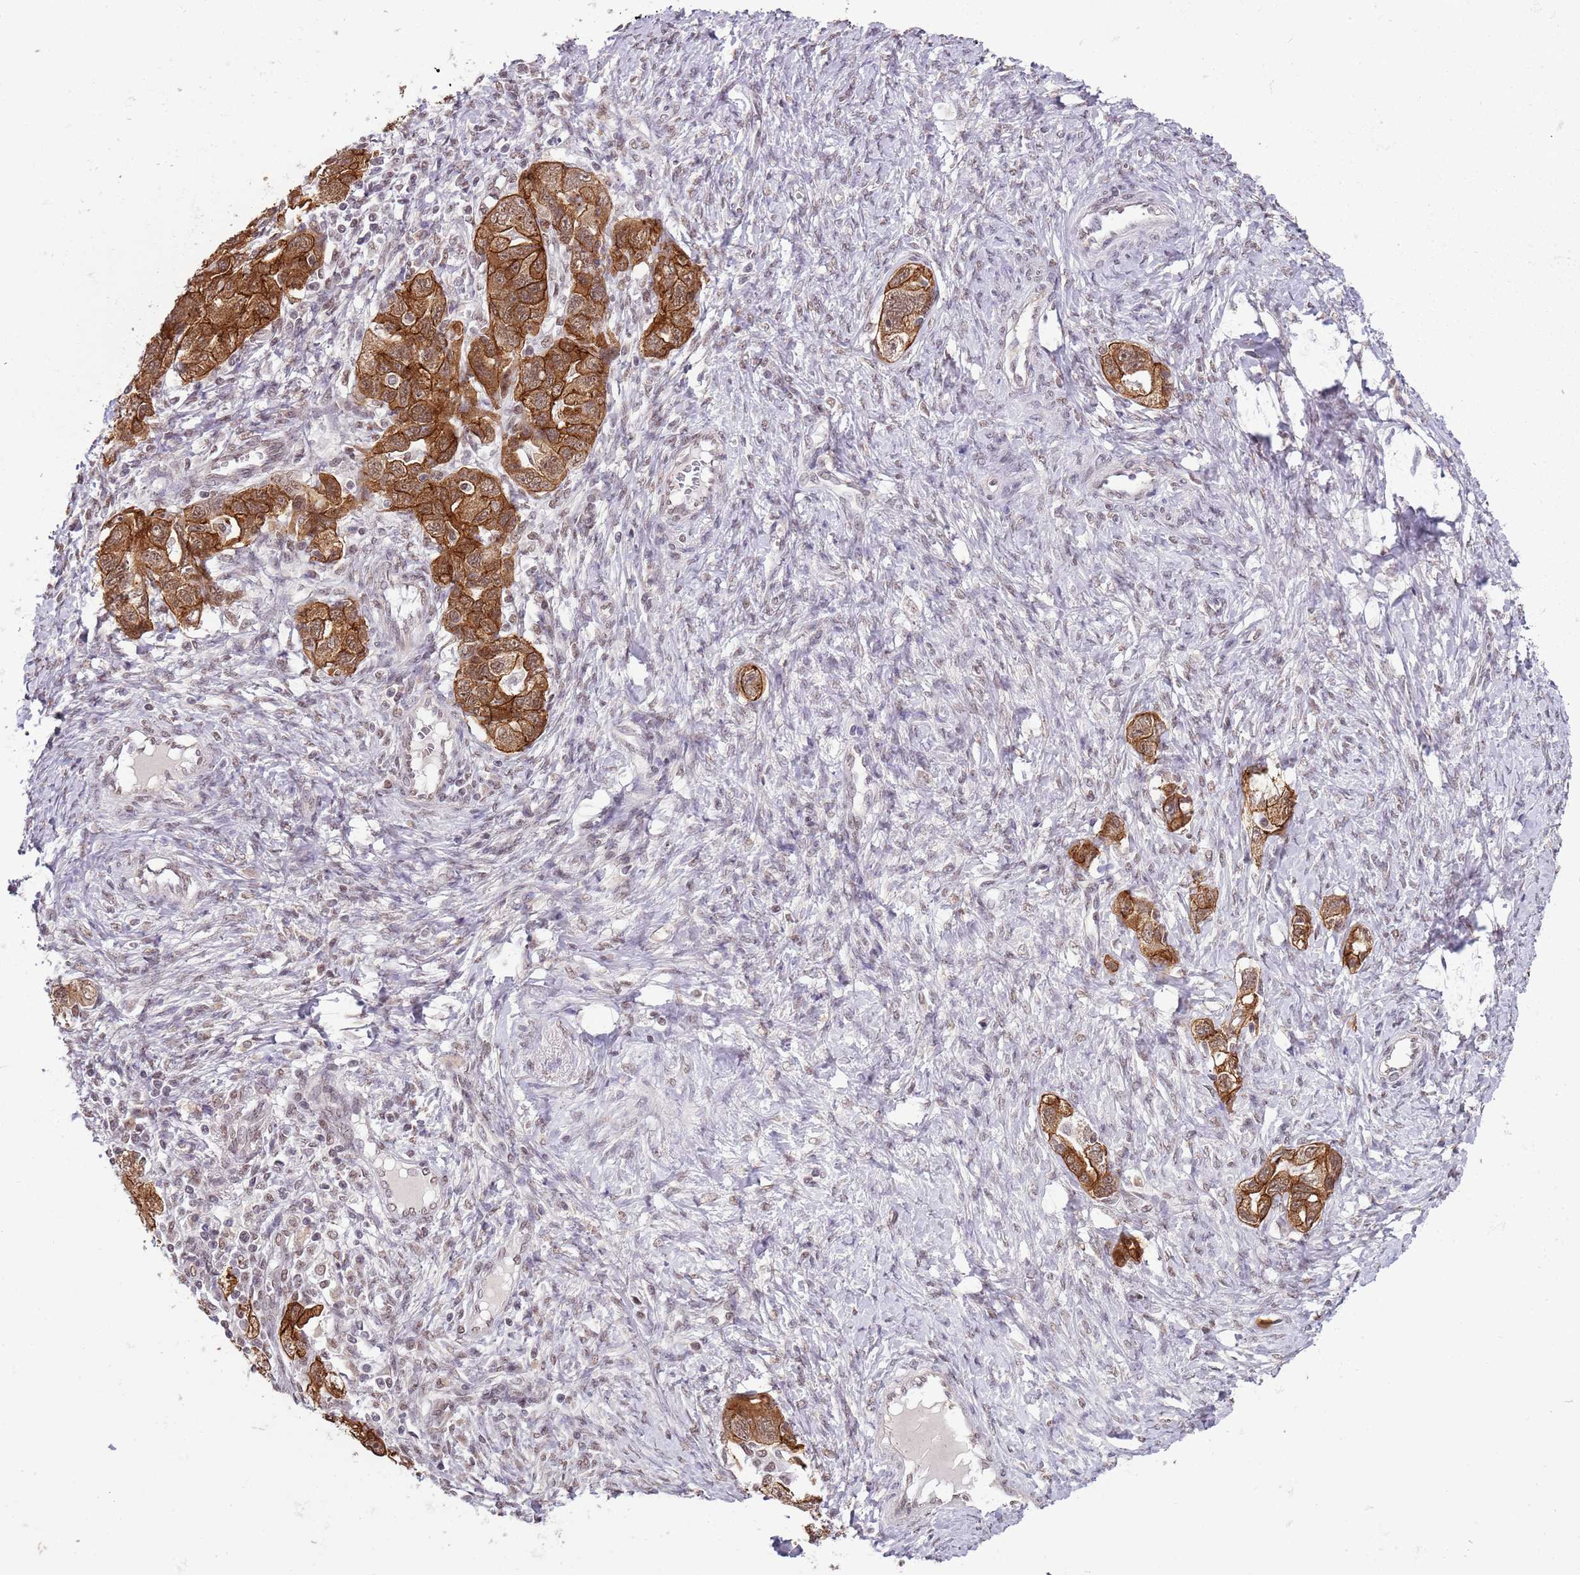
{"staining": {"intensity": "strong", "quantity": ">75%", "location": "cytoplasmic/membranous"}, "tissue": "ovarian cancer", "cell_type": "Tumor cells", "image_type": "cancer", "snomed": [{"axis": "morphology", "description": "Carcinoma, NOS"}, {"axis": "morphology", "description": "Cystadenocarcinoma, serous, NOS"}, {"axis": "topography", "description": "Ovary"}], "caption": "The image shows a brown stain indicating the presence of a protein in the cytoplasmic/membranous of tumor cells in carcinoma (ovarian). The staining was performed using DAB to visualize the protein expression in brown, while the nuclei were stained in blue with hematoxylin (Magnification: 20x).", "gene": "FAM120AOS", "patient": {"sex": "female", "age": 69}}